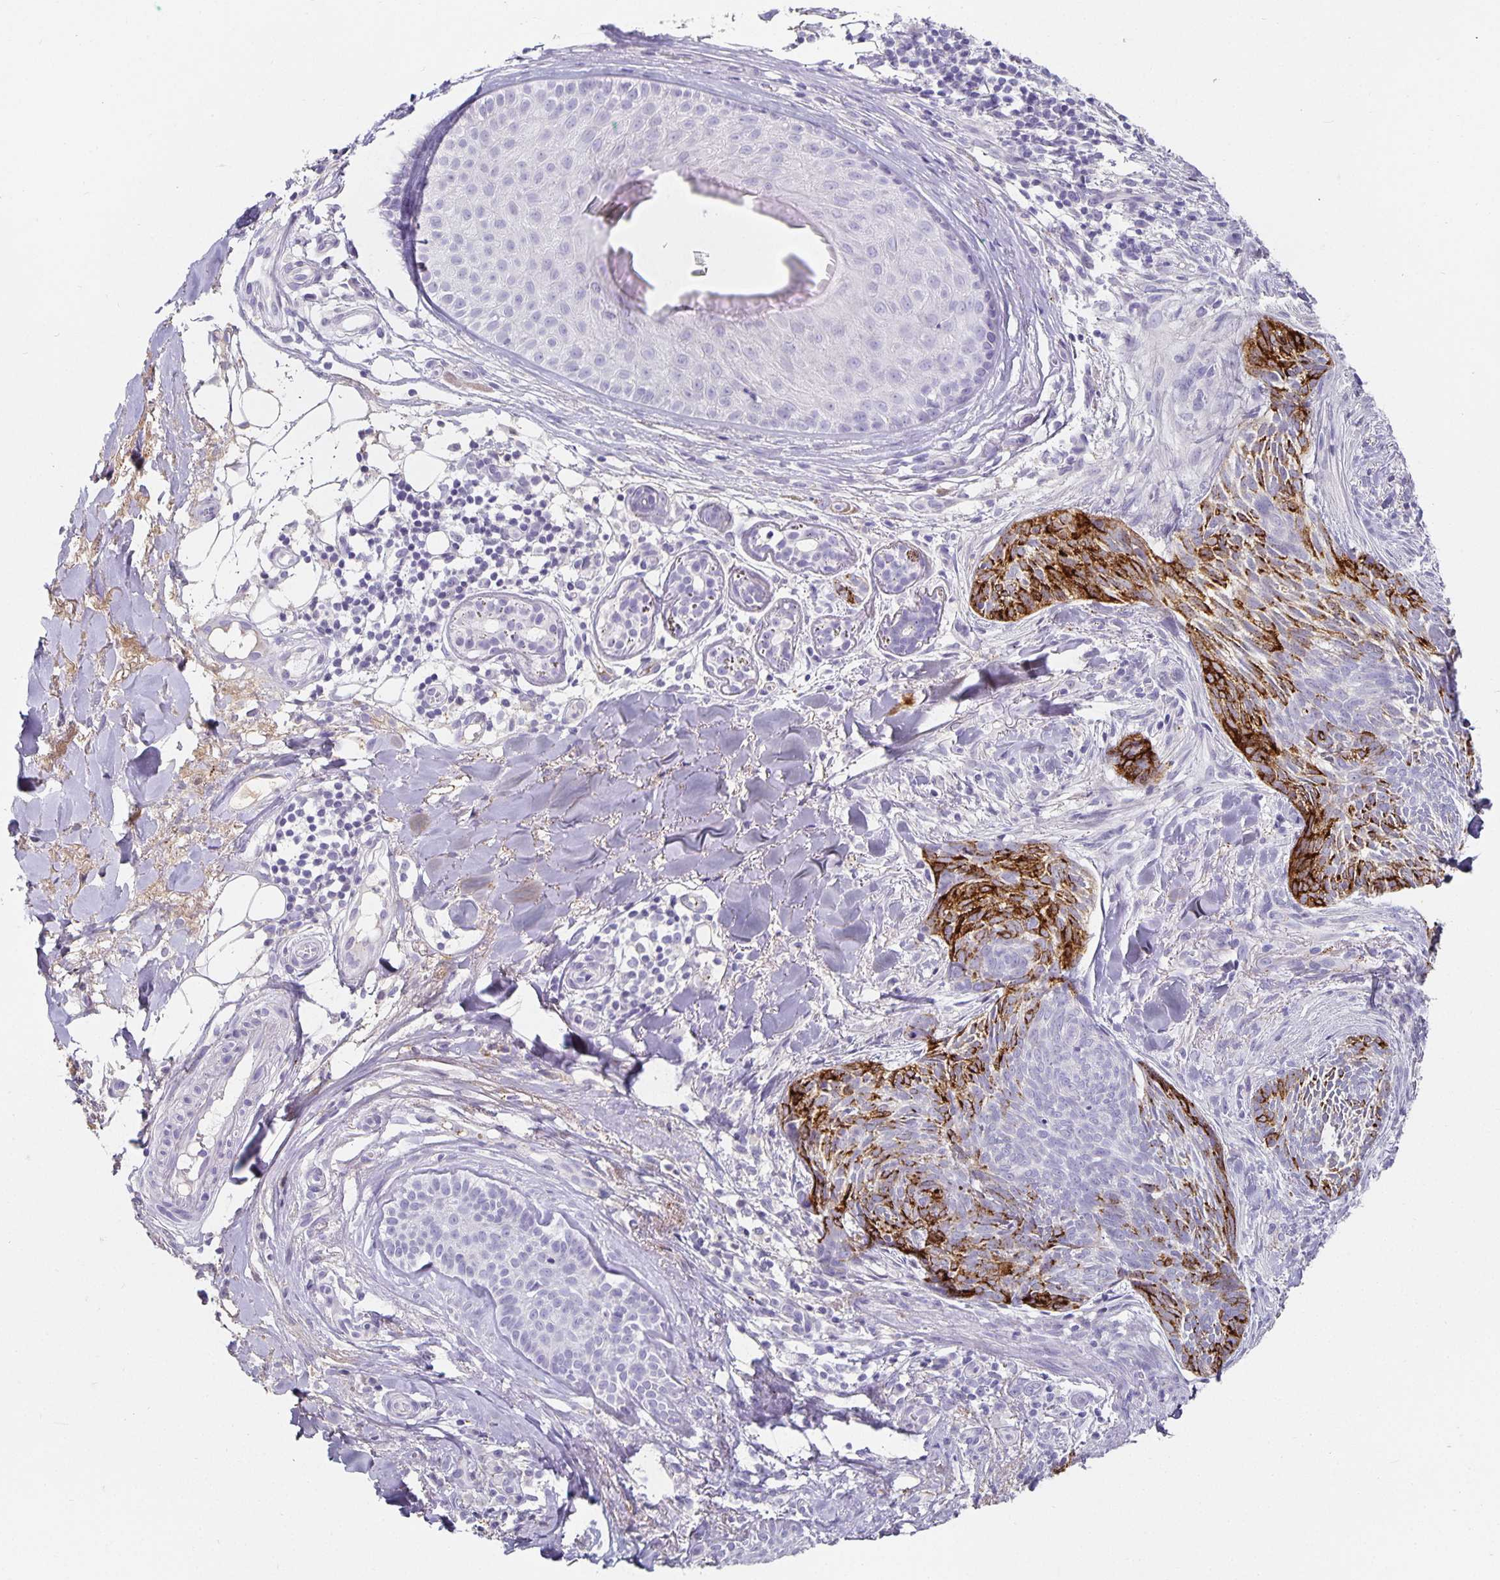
{"staining": {"intensity": "strong", "quantity": "<25%", "location": "cytoplasmic/membranous"}, "tissue": "skin cancer", "cell_type": "Tumor cells", "image_type": "cancer", "snomed": [{"axis": "morphology", "description": "Basal cell carcinoma"}, {"axis": "topography", "description": "Skin"}], "caption": "DAB (3,3'-diaminobenzidine) immunohistochemical staining of human skin cancer exhibits strong cytoplasmic/membranous protein positivity in about <25% of tumor cells.", "gene": "CHGA", "patient": {"sex": "female", "age": 93}}